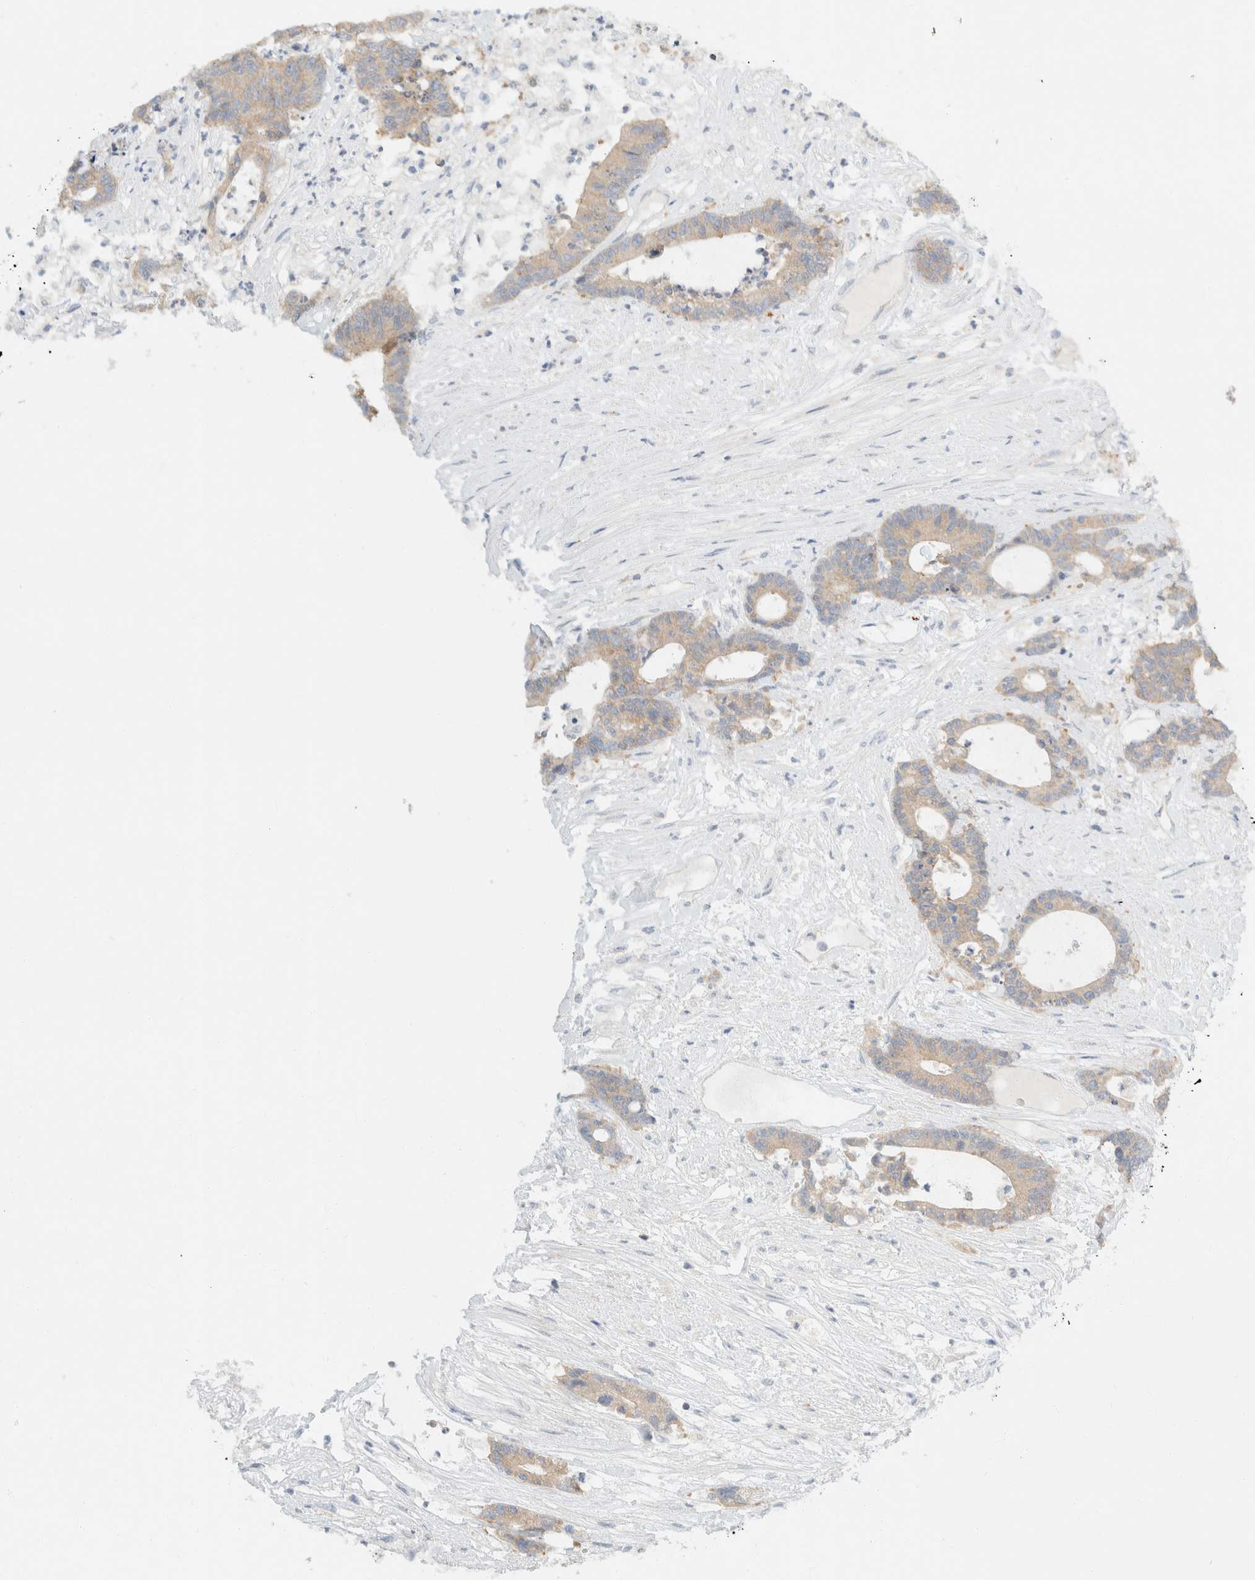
{"staining": {"intensity": "weak", "quantity": ">75%", "location": "cytoplasmic/membranous"}, "tissue": "colorectal cancer", "cell_type": "Tumor cells", "image_type": "cancer", "snomed": [{"axis": "morphology", "description": "Adenocarcinoma, NOS"}, {"axis": "topography", "description": "Colon"}], "caption": "This micrograph displays immunohistochemistry staining of colorectal cancer (adenocarcinoma), with low weak cytoplasmic/membranous positivity in approximately >75% of tumor cells.", "gene": "SH3GLB2", "patient": {"sex": "female", "age": 84}}